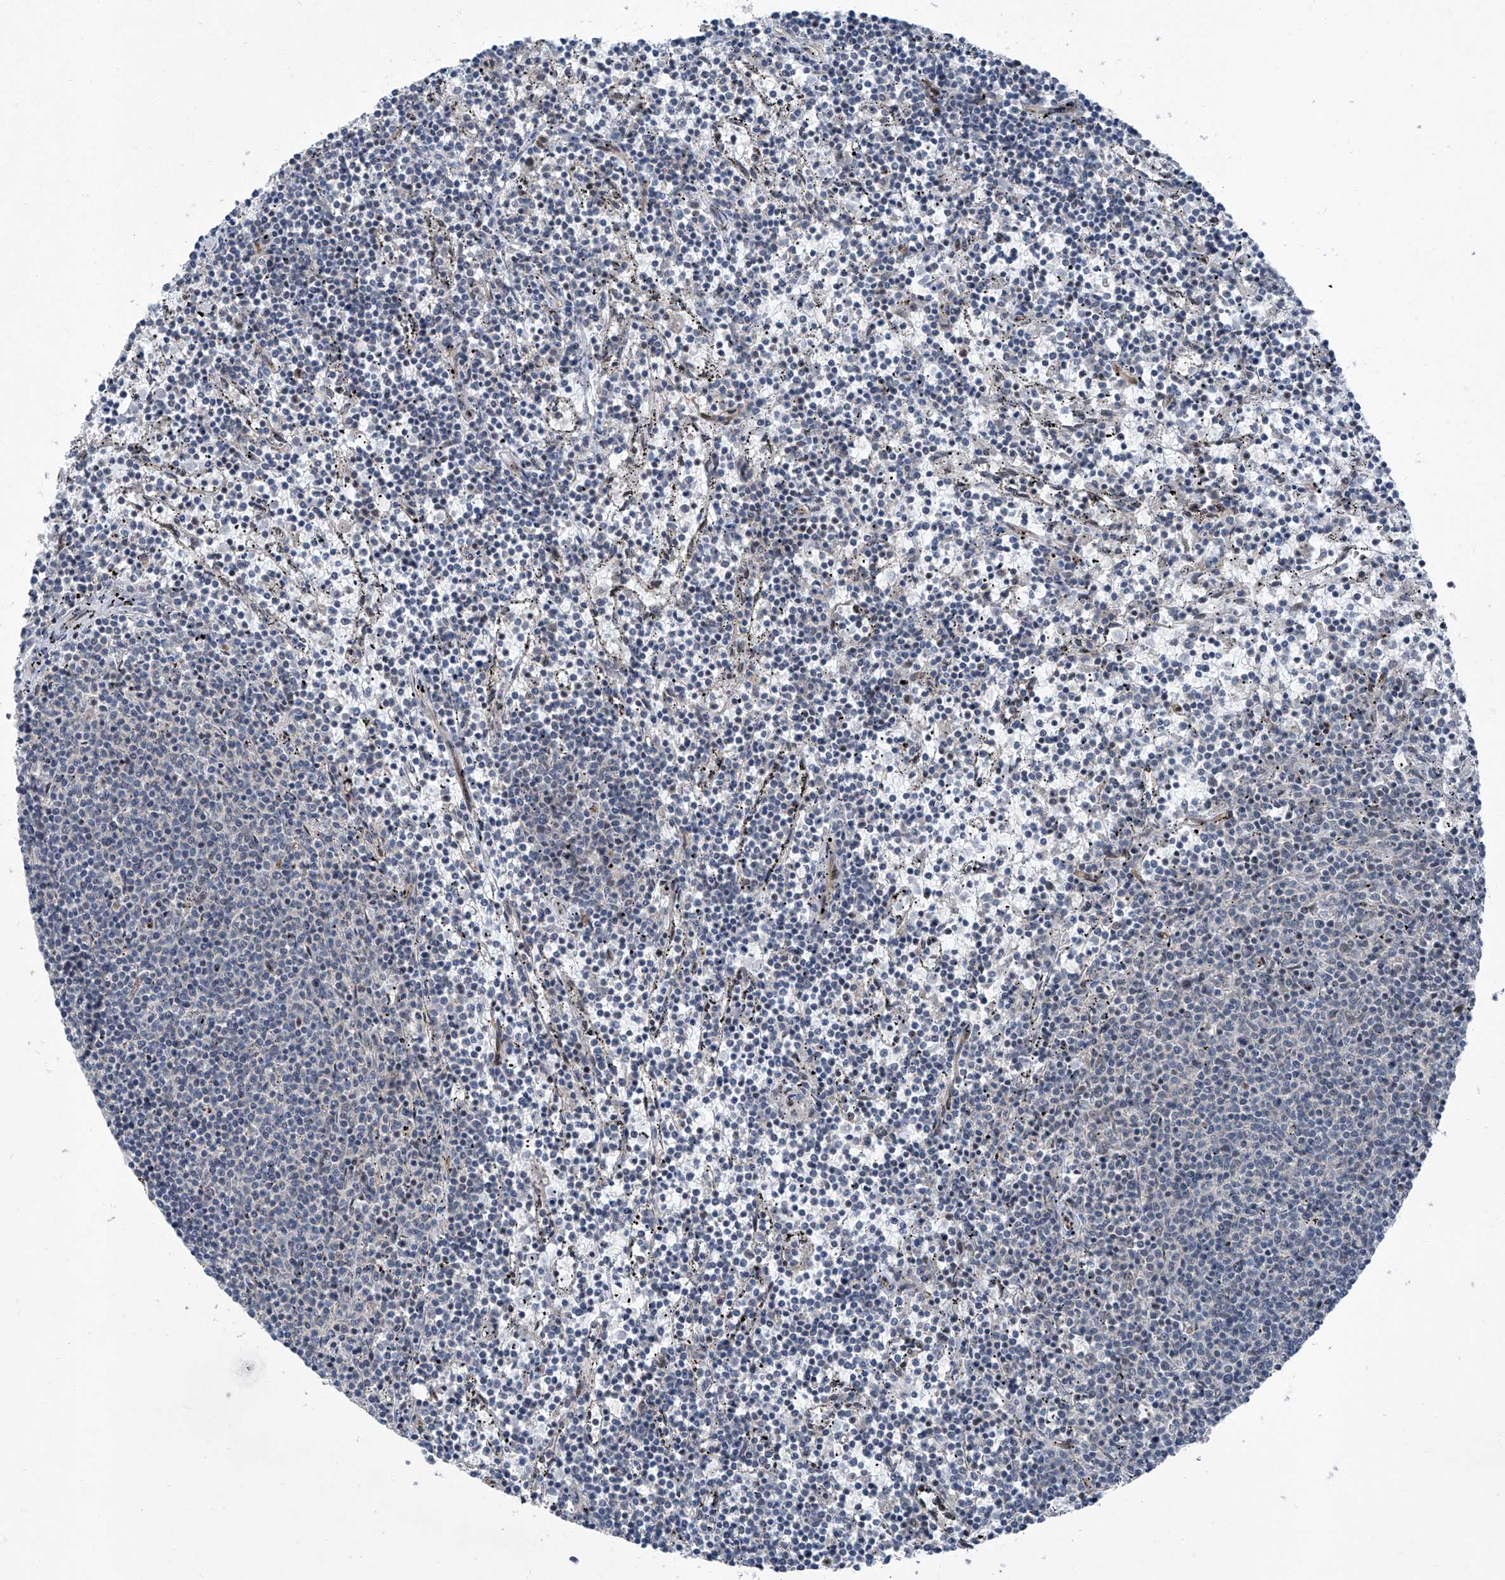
{"staining": {"intensity": "negative", "quantity": "none", "location": "none"}, "tissue": "lymphoma", "cell_type": "Tumor cells", "image_type": "cancer", "snomed": [{"axis": "morphology", "description": "Malignant lymphoma, non-Hodgkin's type, Low grade"}, {"axis": "topography", "description": "Spleen"}], "caption": "DAB immunohistochemical staining of lymphoma displays no significant expression in tumor cells.", "gene": "COA7", "patient": {"sex": "female", "age": 50}}